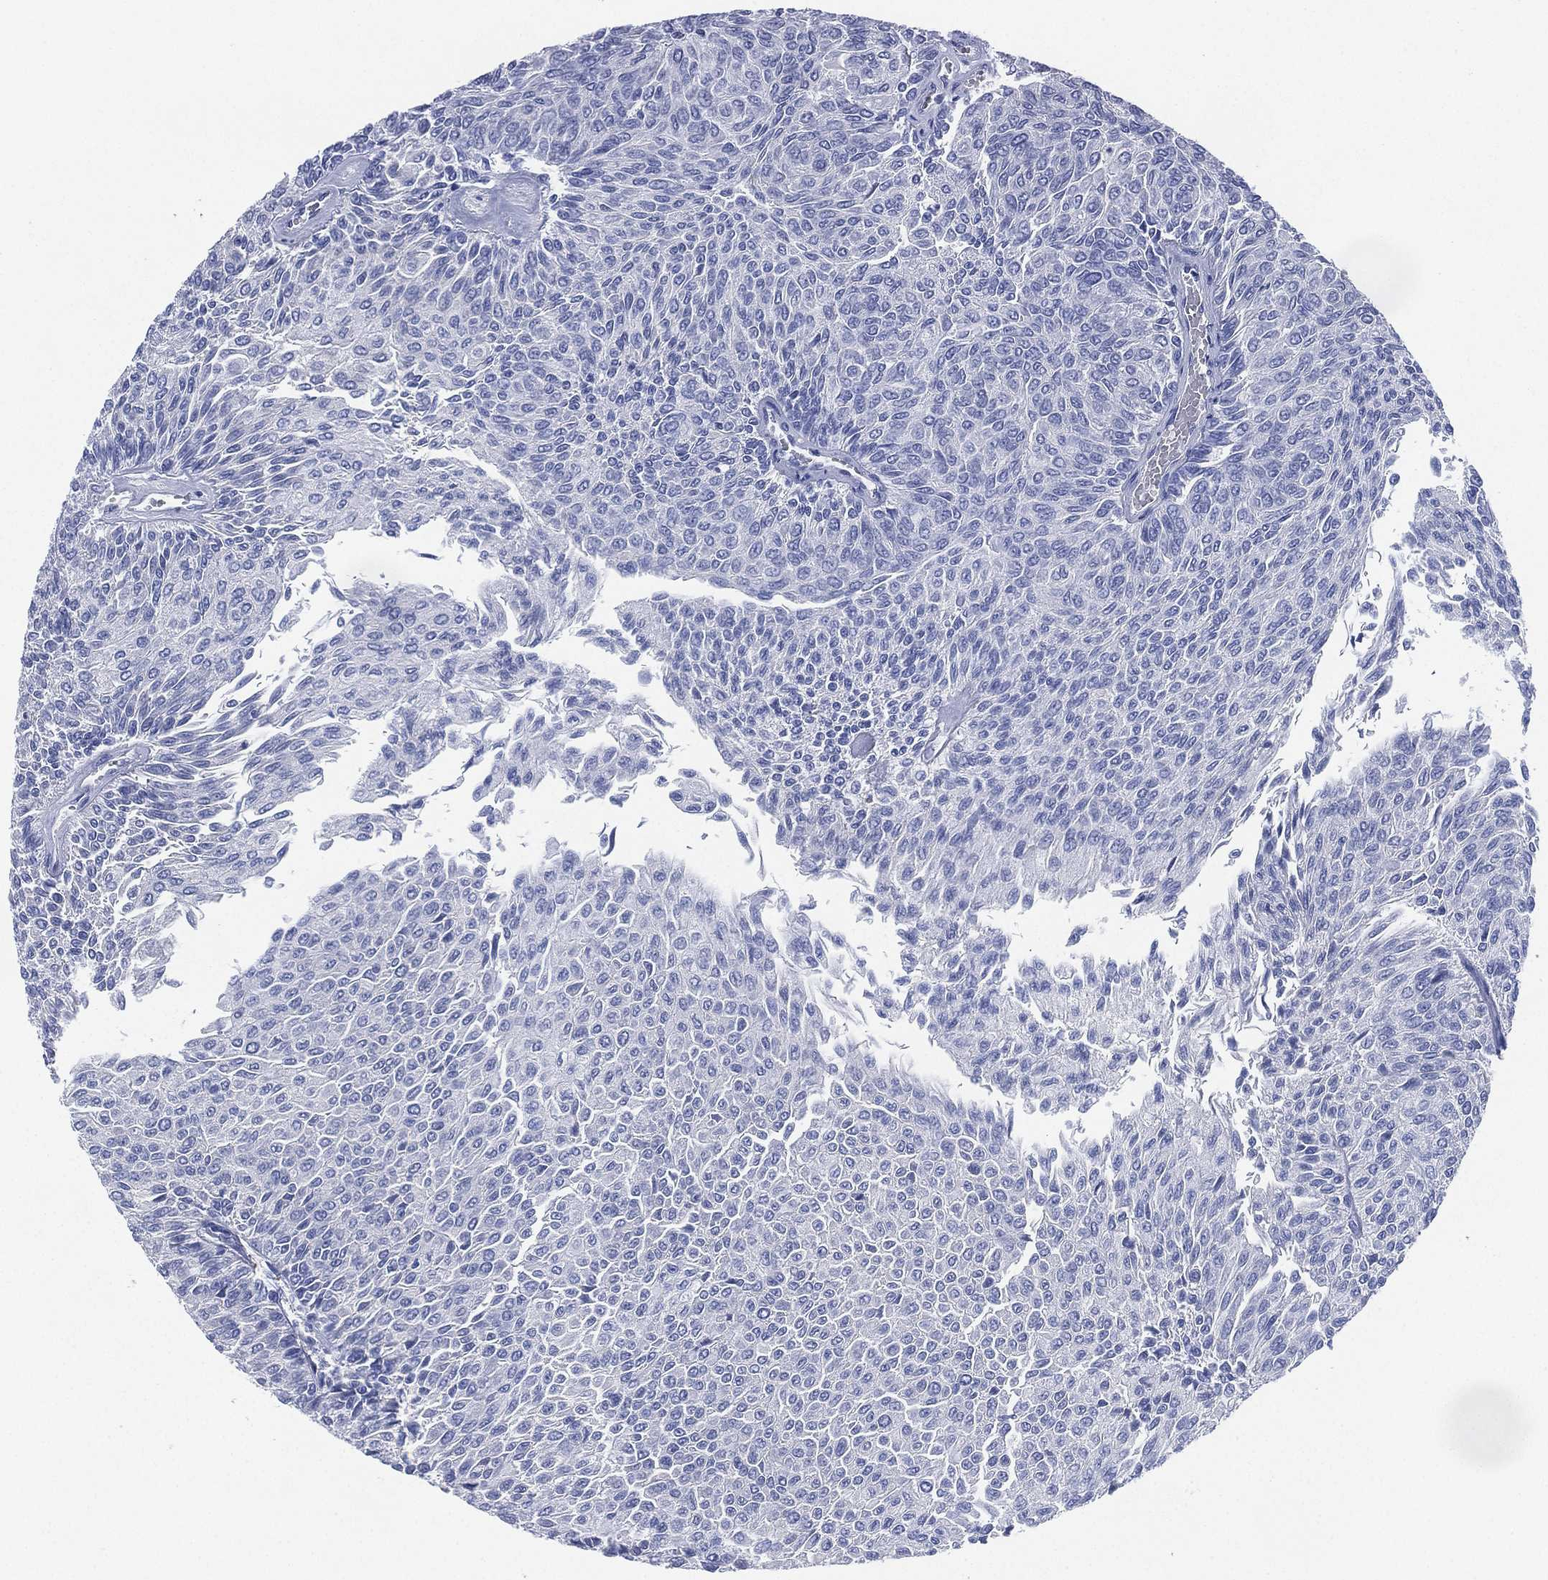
{"staining": {"intensity": "negative", "quantity": "none", "location": "none"}, "tissue": "urothelial cancer", "cell_type": "Tumor cells", "image_type": "cancer", "snomed": [{"axis": "morphology", "description": "Urothelial carcinoma, Low grade"}, {"axis": "topography", "description": "Ureter, NOS"}, {"axis": "topography", "description": "Urinary bladder"}], "caption": "High power microscopy histopathology image of an IHC histopathology image of low-grade urothelial carcinoma, revealing no significant expression in tumor cells.", "gene": "CCDC70", "patient": {"sex": "male", "age": 78}}